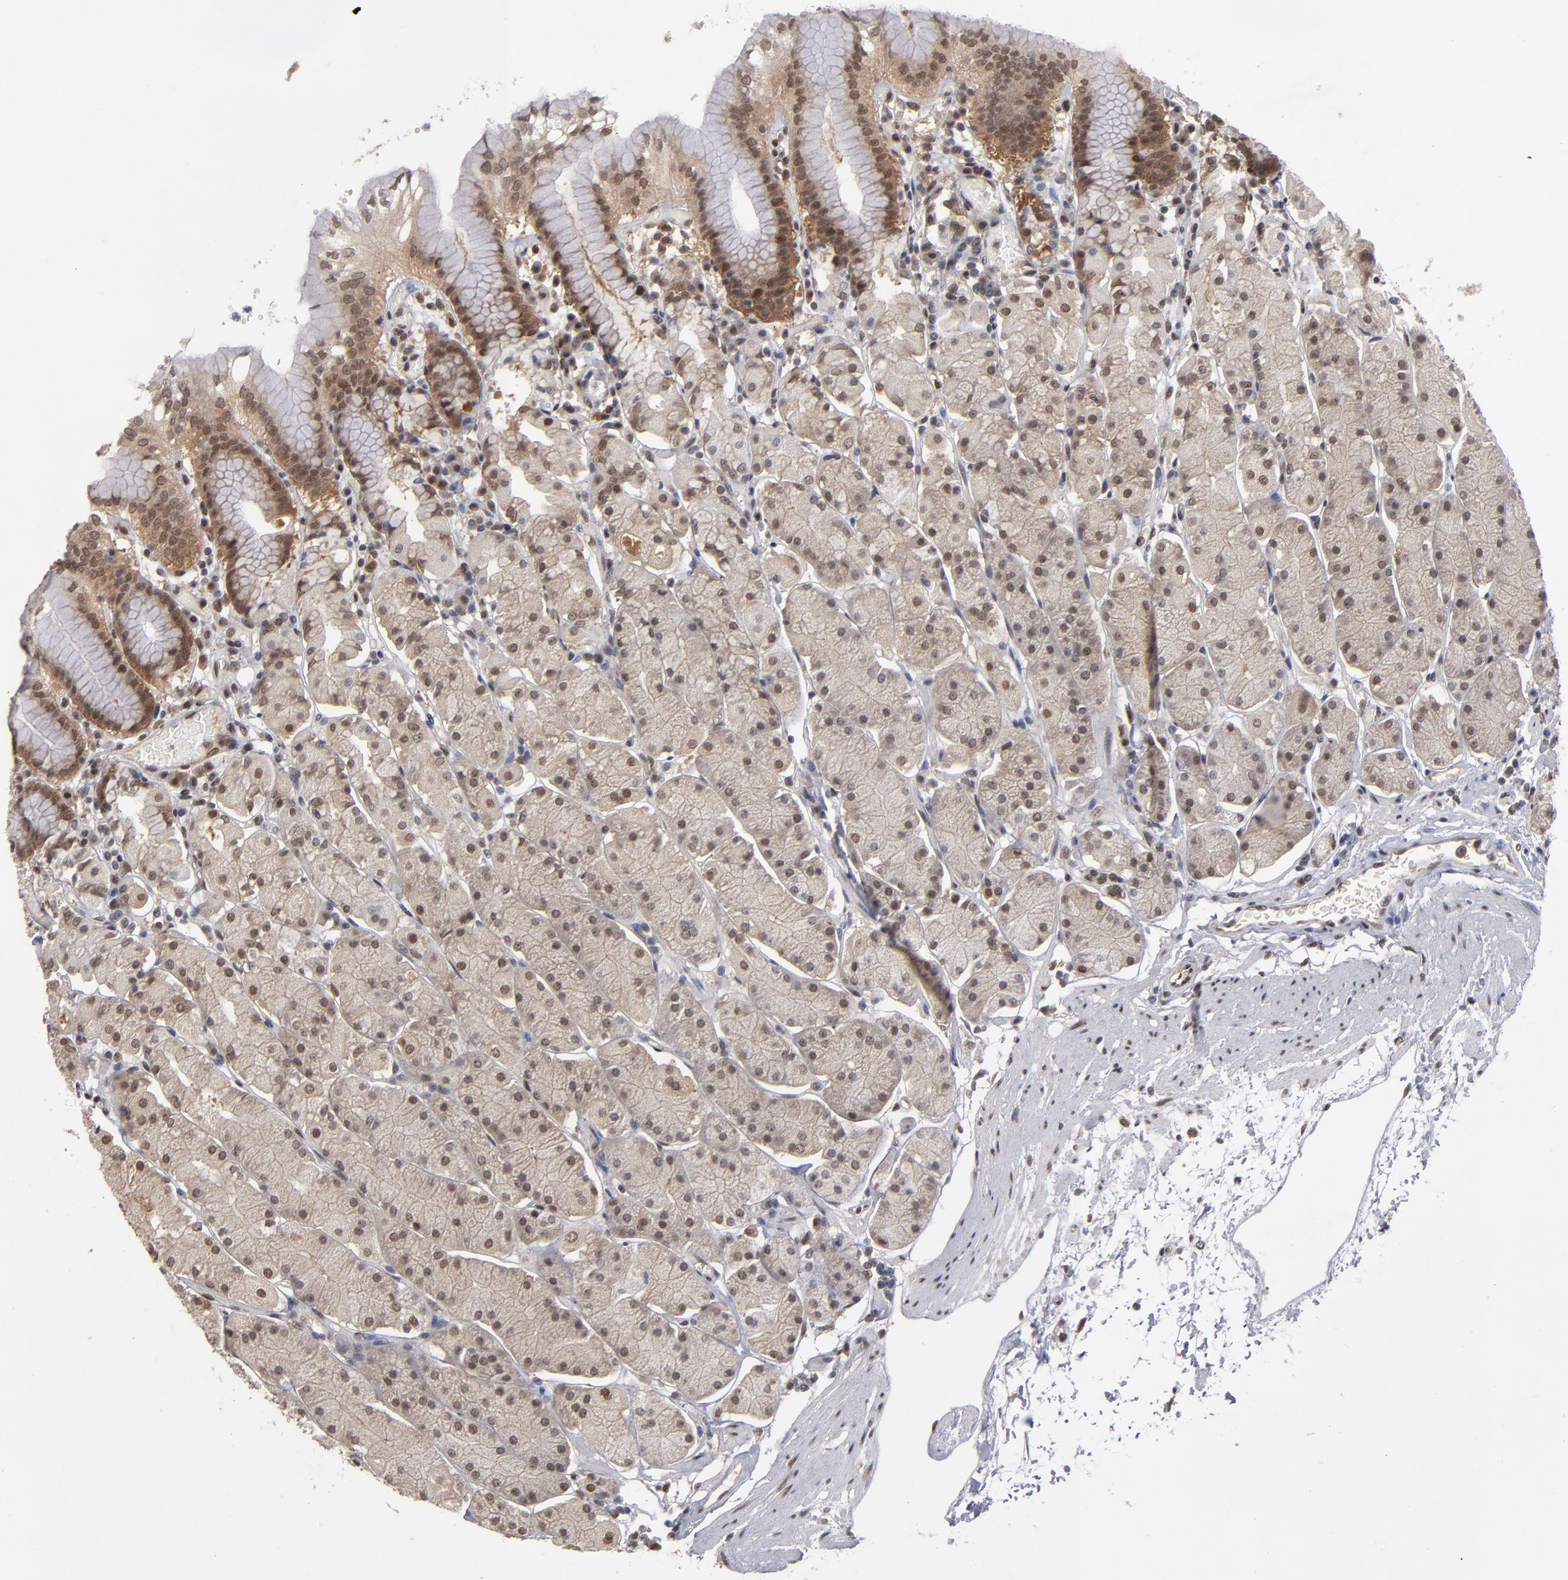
{"staining": {"intensity": "moderate", "quantity": ">75%", "location": "cytoplasmic/membranous,nuclear"}, "tissue": "stomach", "cell_type": "Glandular cells", "image_type": "normal", "snomed": [{"axis": "morphology", "description": "Normal tissue, NOS"}, {"axis": "topography", "description": "Stomach, upper"}, {"axis": "topography", "description": "Stomach"}], "caption": "Immunohistochemistry (IHC) micrograph of normal stomach: human stomach stained using IHC shows medium levels of moderate protein expression localized specifically in the cytoplasmic/membranous,nuclear of glandular cells, appearing as a cytoplasmic/membranous,nuclear brown color.", "gene": "HUWE1", "patient": {"sex": "male", "age": 76}}